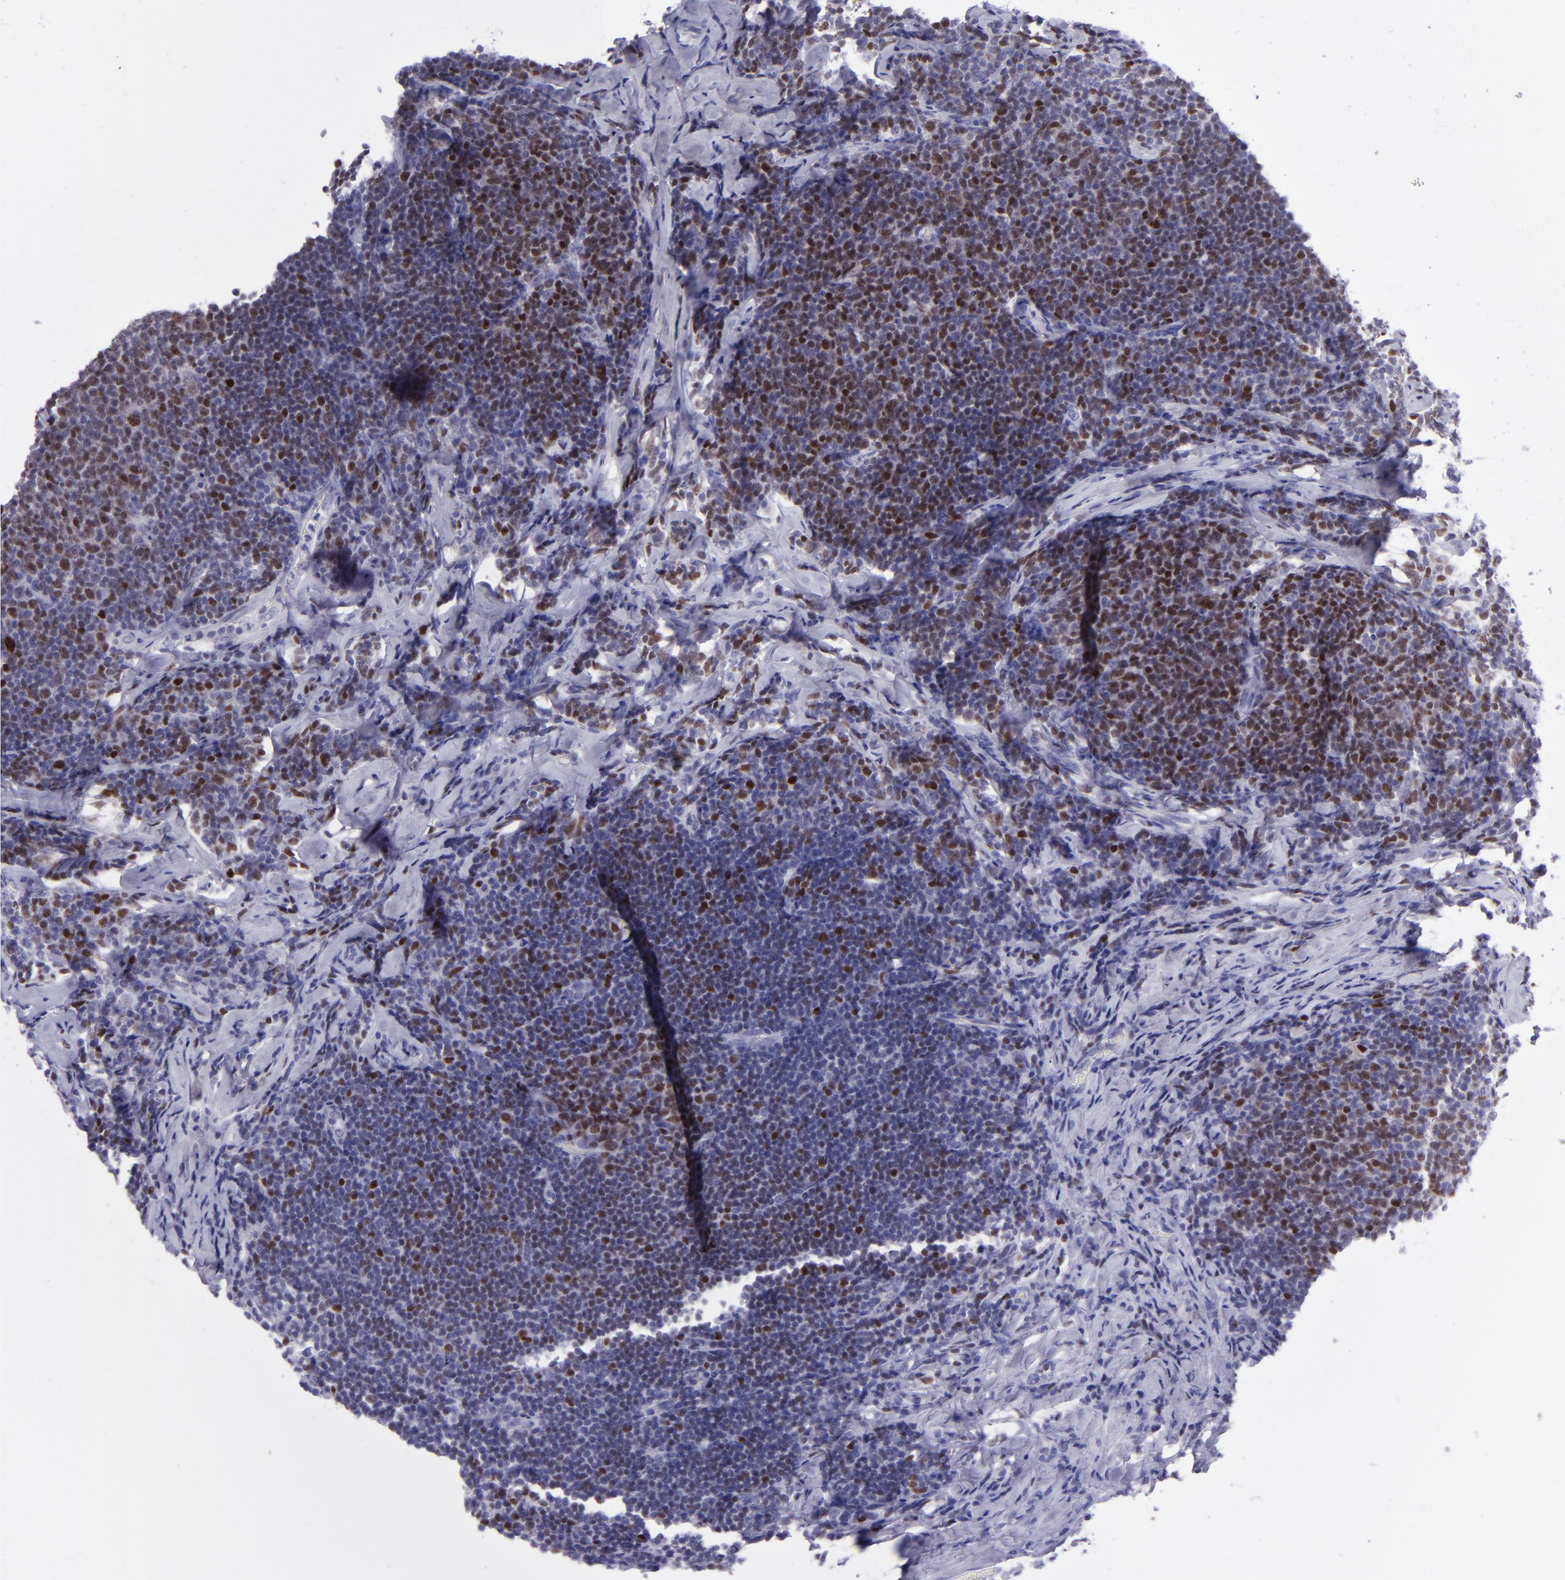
{"staining": {"intensity": "strong", "quantity": ">75%", "location": "cytoplasmic/membranous,nuclear"}, "tissue": "lymphoma", "cell_type": "Tumor cells", "image_type": "cancer", "snomed": [{"axis": "morphology", "description": "Malignant lymphoma, non-Hodgkin's type, Low grade"}, {"axis": "topography", "description": "Lymph node"}], "caption": "A photomicrograph of lymphoma stained for a protein demonstrates strong cytoplasmic/membranous and nuclear brown staining in tumor cells.", "gene": "POU2F2", "patient": {"sex": "male", "age": 74}}